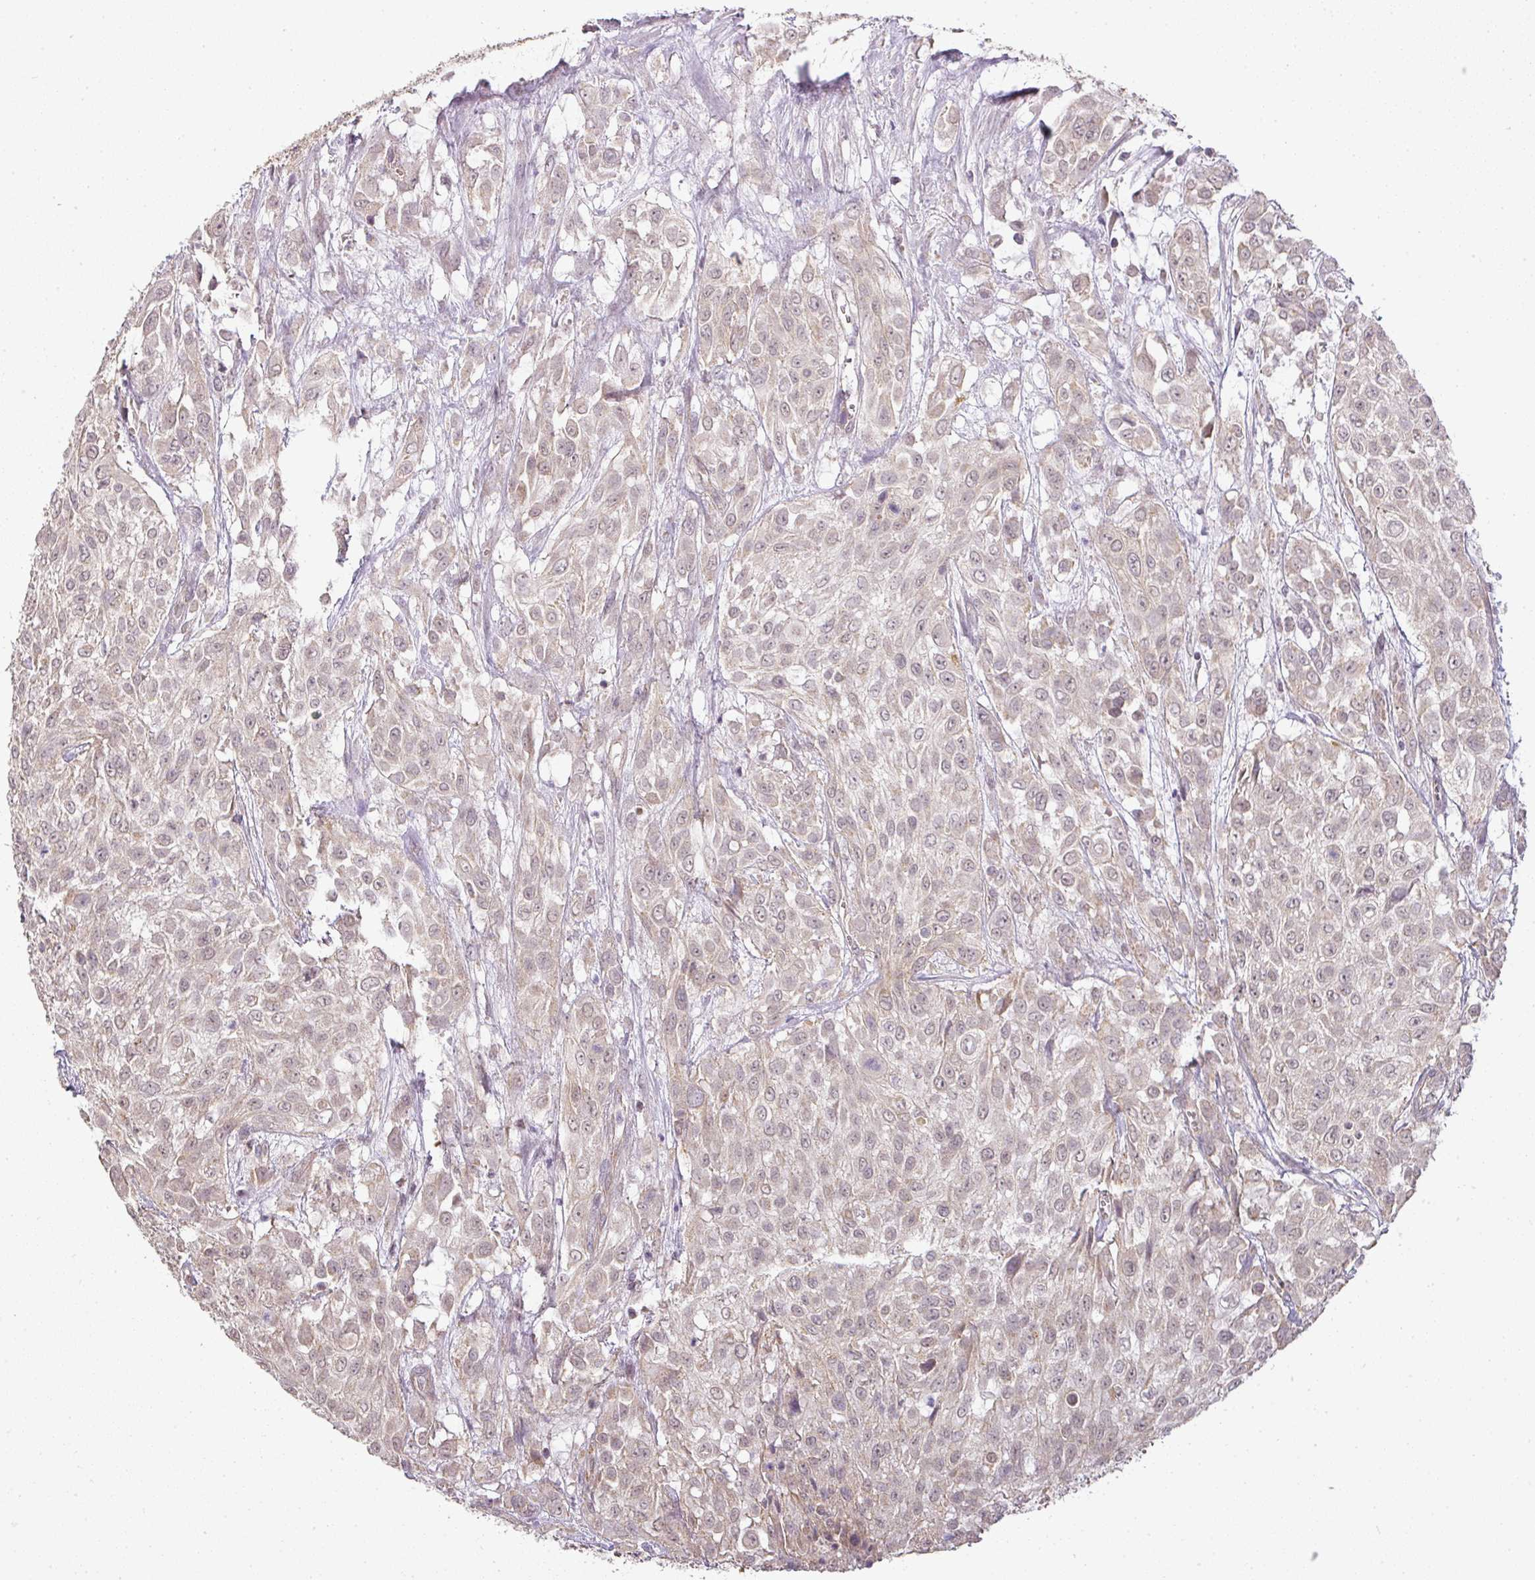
{"staining": {"intensity": "weak", "quantity": "<25%", "location": "cytoplasmic/membranous,nuclear"}, "tissue": "urothelial cancer", "cell_type": "Tumor cells", "image_type": "cancer", "snomed": [{"axis": "morphology", "description": "Urothelial carcinoma, High grade"}, {"axis": "topography", "description": "Urinary bladder"}], "caption": "Urothelial cancer stained for a protein using immunohistochemistry displays no positivity tumor cells.", "gene": "MYOM2", "patient": {"sex": "male", "age": 57}}